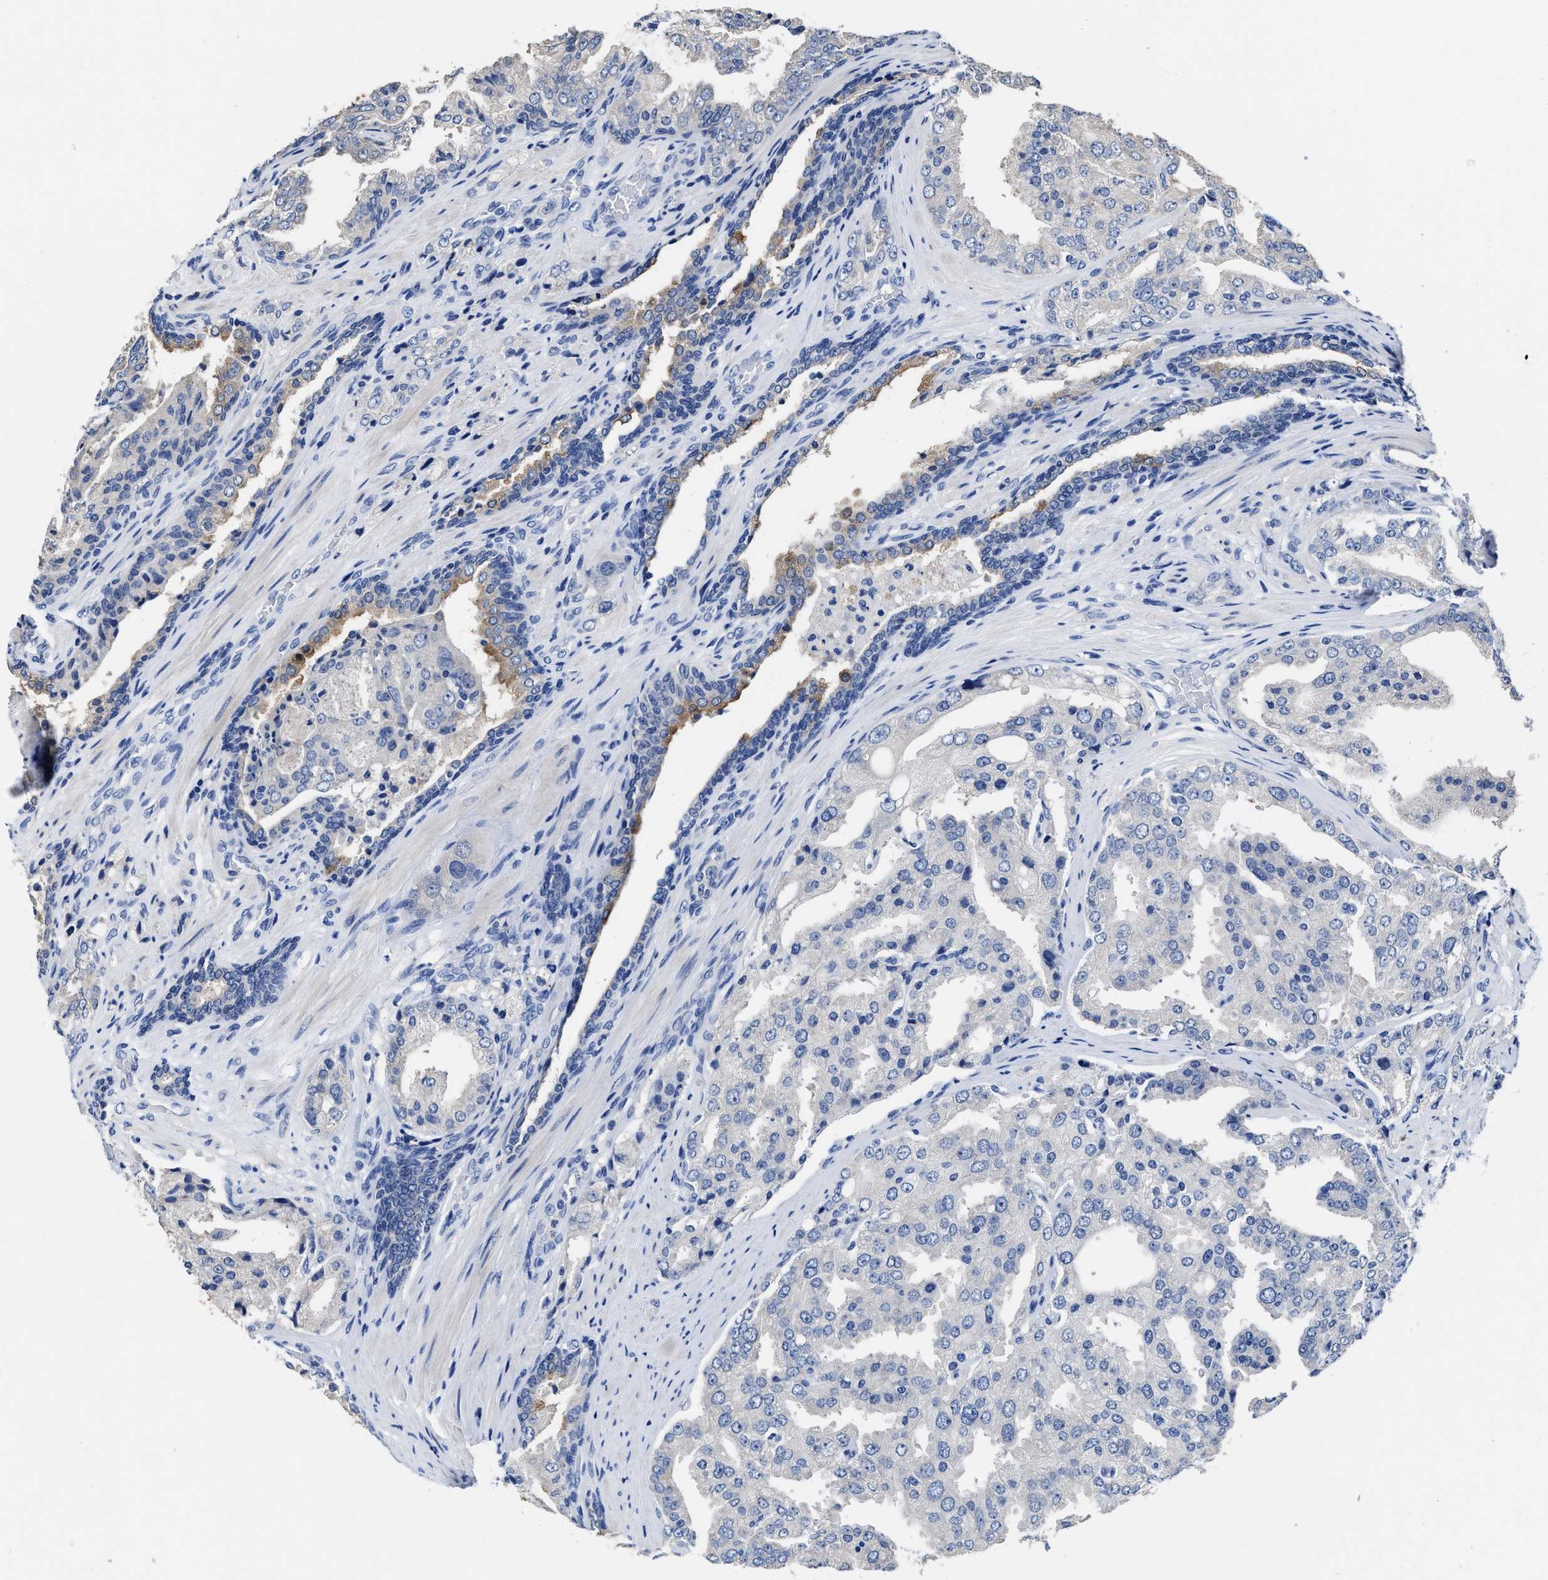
{"staining": {"intensity": "negative", "quantity": "none", "location": "none"}, "tissue": "prostate cancer", "cell_type": "Tumor cells", "image_type": "cancer", "snomed": [{"axis": "morphology", "description": "Adenocarcinoma, High grade"}, {"axis": "topography", "description": "Prostate"}], "caption": "High magnification brightfield microscopy of prostate cancer stained with DAB (3,3'-diaminobenzidine) (brown) and counterstained with hematoxylin (blue): tumor cells show no significant expression.", "gene": "HOOK1", "patient": {"sex": "male", "age": 50}}